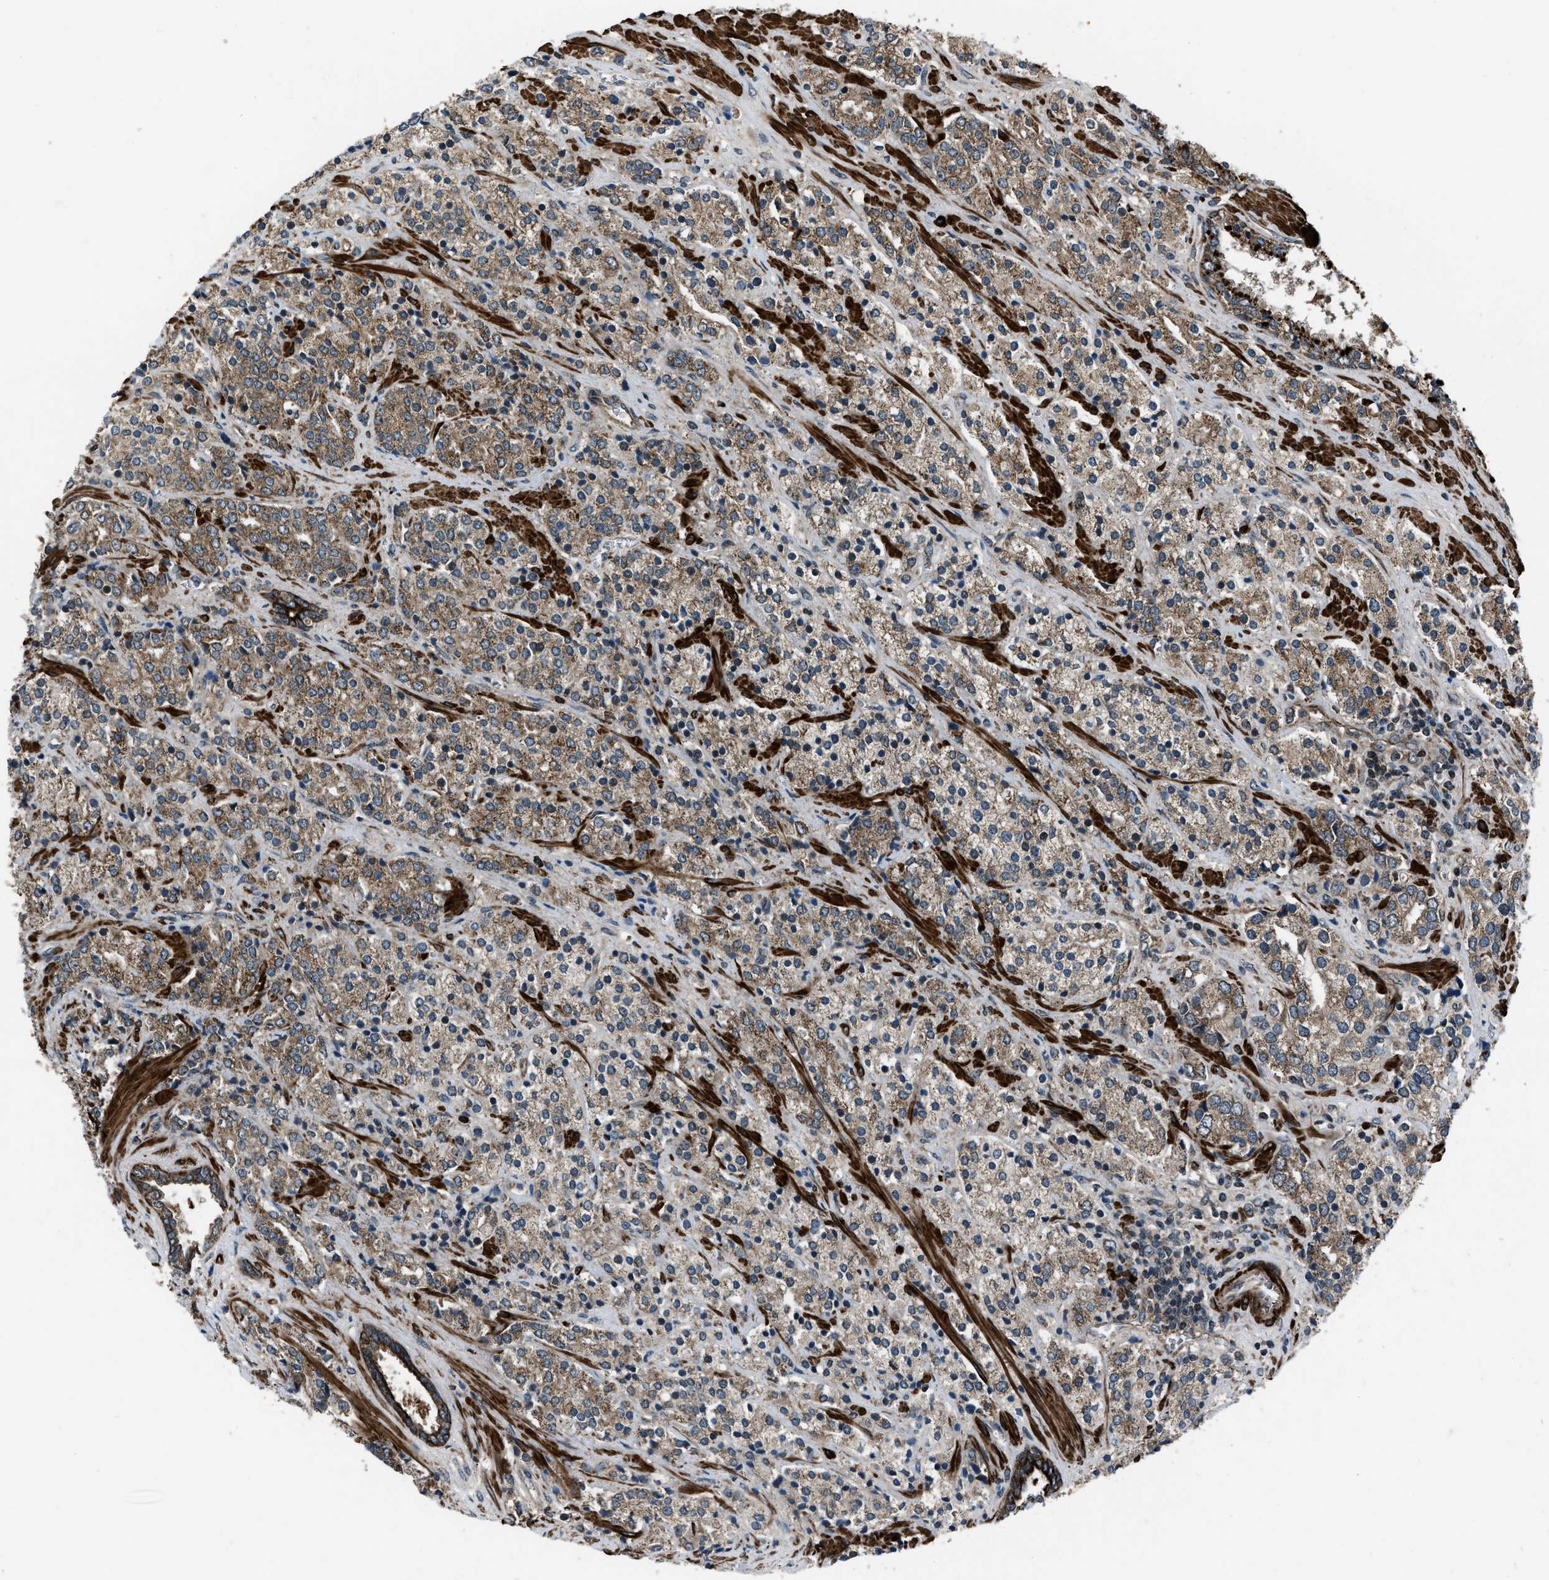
{"staining": {"intensity": "weak", "quantity": ">75%", "location": "cytoplasmic/membranous"}, "tissue": "prostate cancer", "cell_type": "Tumor cells", "image_type": "cancer", "snomed": [{"axis": "morphology", "description": "Adenocarcinoma, High grade"}, {"axis": "topography", "description": "Prostate"}], "caption": "The photomicrograph exhibits immunohistochemical staining of prostate cancer. There is weak cytoplasmic/membranous expression is present in about >75% of tumor cells. The staining was performed using DAB, with brown indicating positive protein expression. Nuclei are stained blue with hematoxylin.", "gene": "IRAK4", "patient": {"sex": "male", "age": 71}}